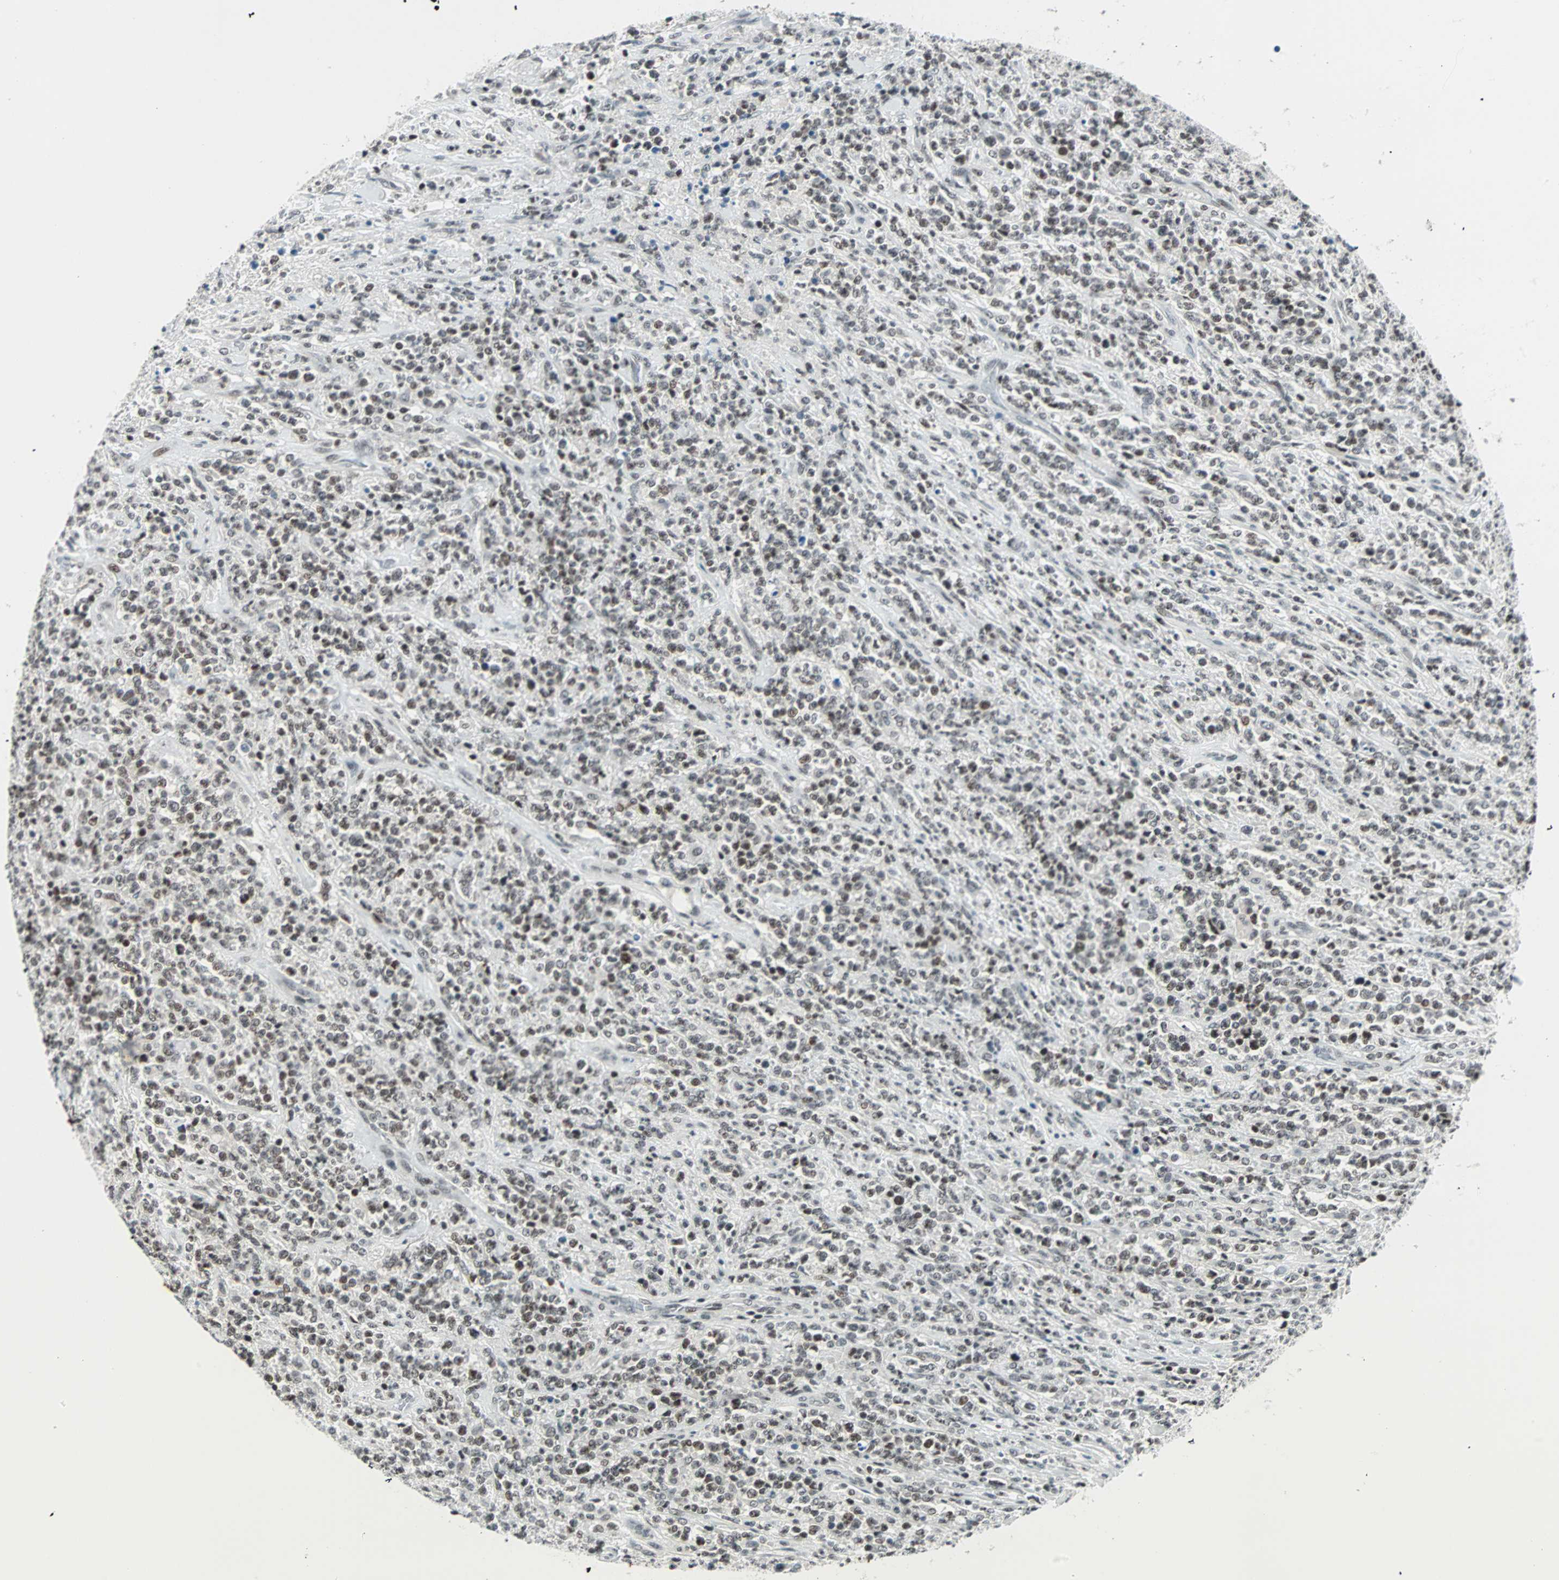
{"staining": {"intensity": "moderate", "quantity": ">75%", "location": "nuclear"}, "tissue": "lymphoma", "cell_type": "Tumor cells", "image_type": "cancer", "snomed": [{"axis": "morphology", "description": "Malignant lymphoma, non-Hodgkin's type, High grade"}, {"axis": "topography", "description": "Soft tissue"}], "caption": "This is an image of immunohistochemistry staining of lymphoma, which shows moderate expression in the nuclear of tumor cells.", "gene": "SIN3A", "patient": {"sex": "male", "age": 18}}